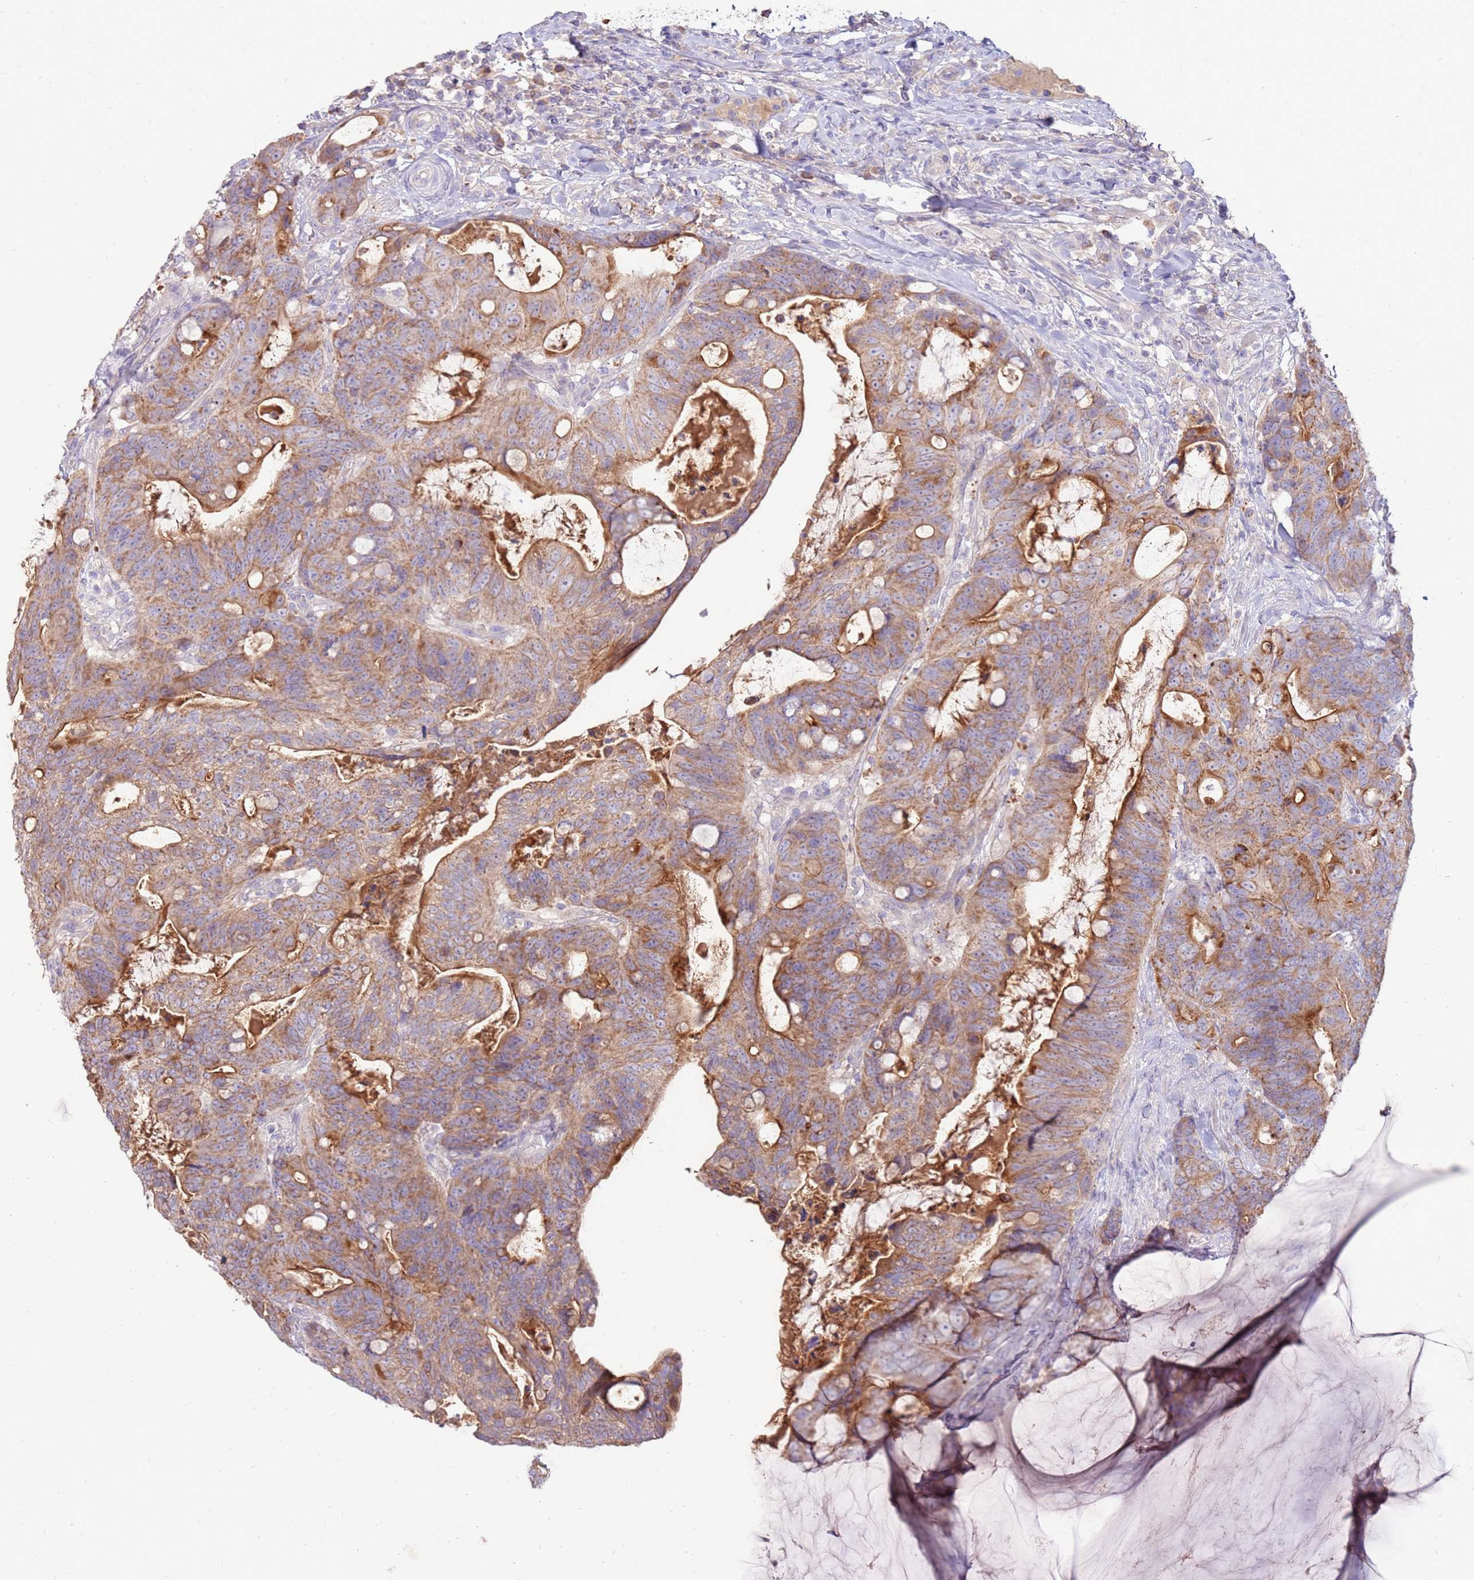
{"staining": {"intensity": "moderate", "quantity": ">75%", "location": "cytoplasmic/membranous"}, "tissue": "colorectal cancer", "cell_type": "Tumor cells", "image_type": "cancer", "snomed": [{"axis": "morphology", "description": "Adenocarcinoma, NOS"}, {"axis": "topography", "description": "Colon"}], "caption": "Adenocarcinoma (colorectal) stained for a protein (brown) reveals moderate cytoplasmic/membranous positive expression in about >75% of tumor cells.", "gene": "SLC44A4", "patient": {"sex": "female", "age": 82}}